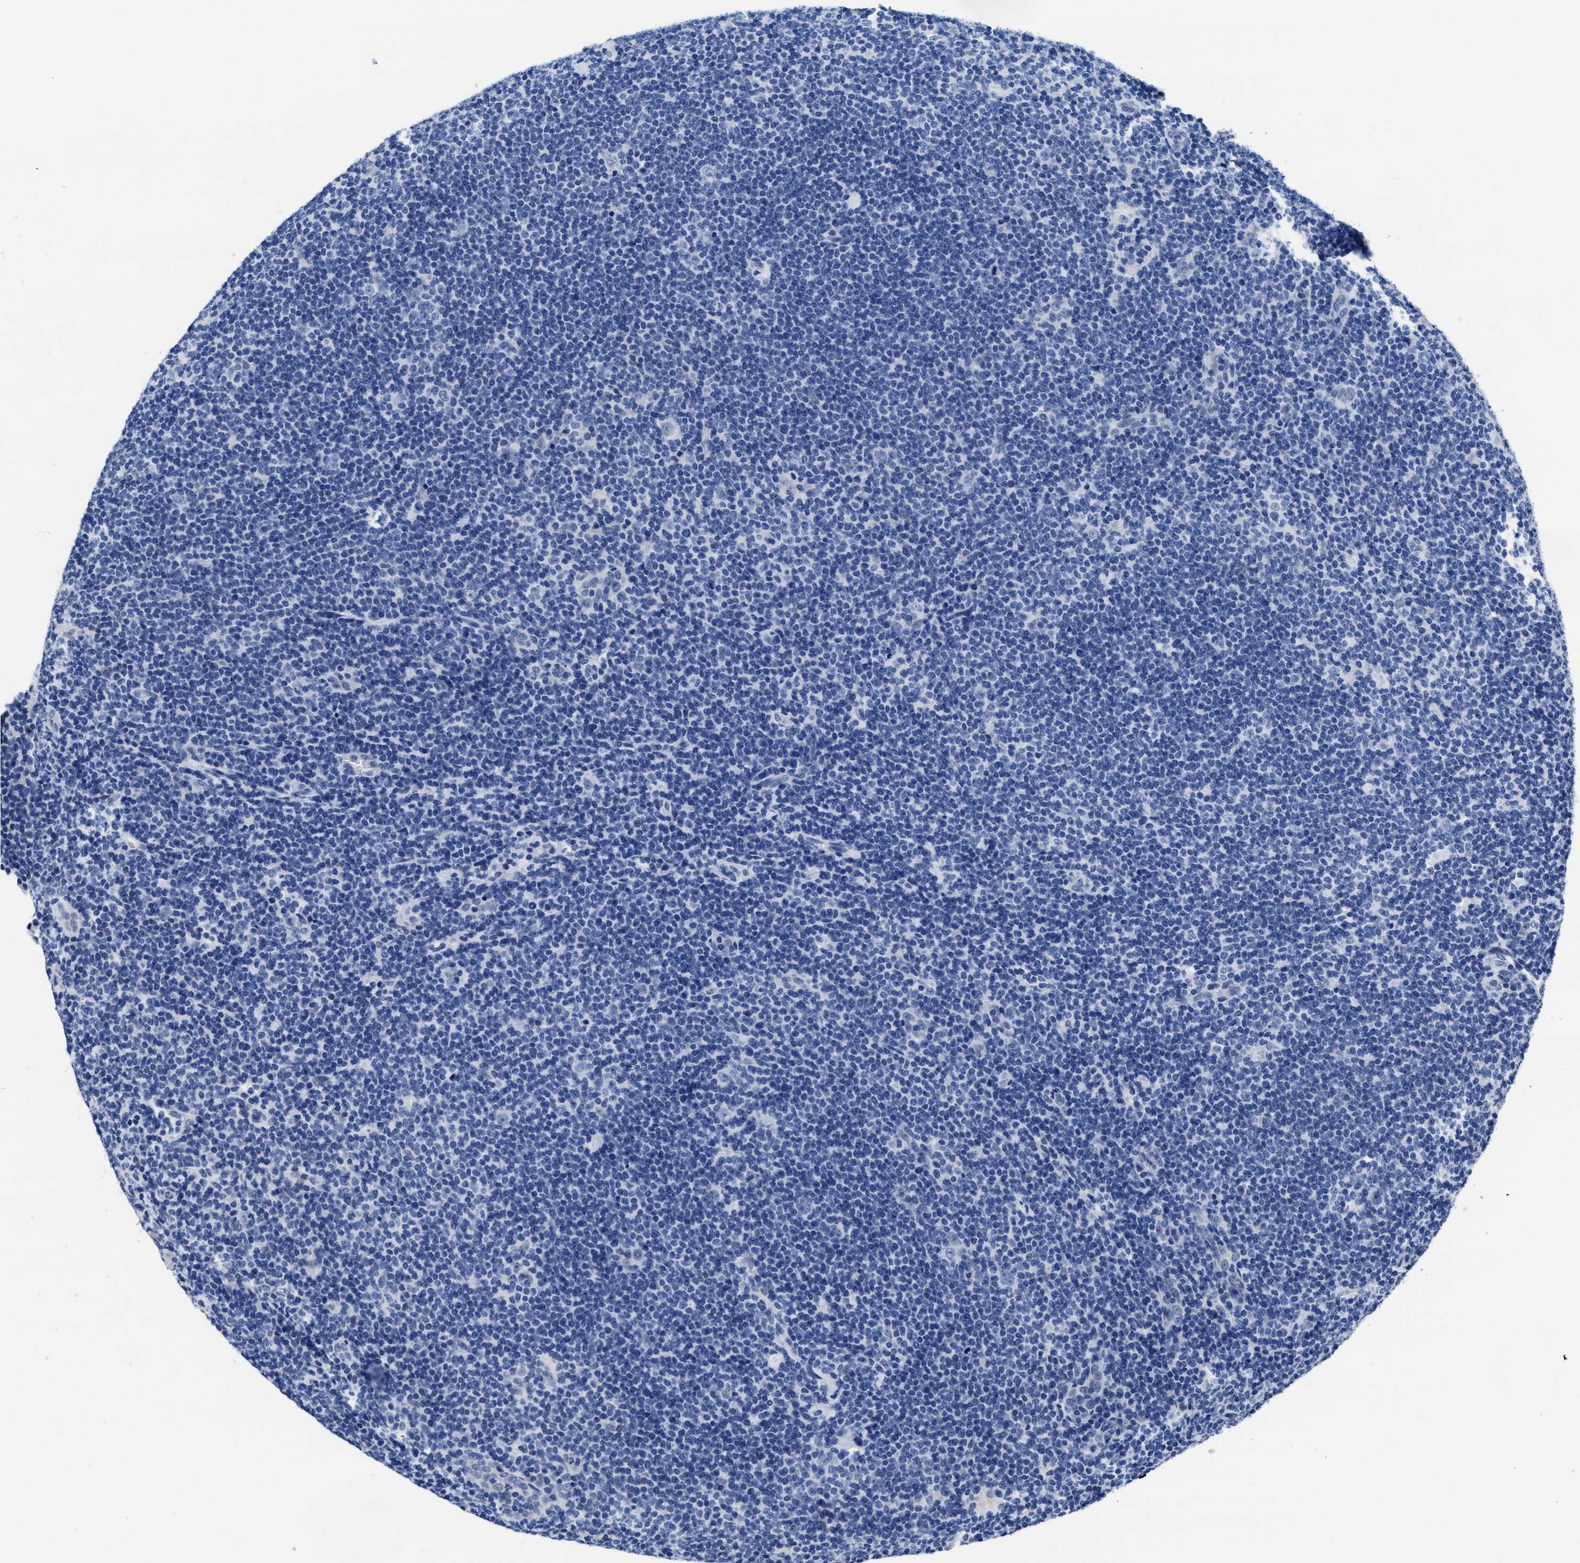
{"staining": {"intensity": "negative", "quantity": "none", "location": "none"}, "tissue": "lymphoma", "cell_type": "Tumor cells", "image_type": "cancer", "snomed": [{"axis": "morphology", "description": "Hodgkin's disease, NOS"}, {"axis": "topography", "description": "Lymph node"}], "caption": "High power microscopy histopathology image of an immunohistochemistry (IHC) image of Hodgkin's disease, revealing no significant positivity in tumor cells. (DAB immunohistochemistry (IHC) visualized using brightfield microscopy, high magnification).", "gene": "HOOK1", "patient": {"sex": "female", "age": 57}}